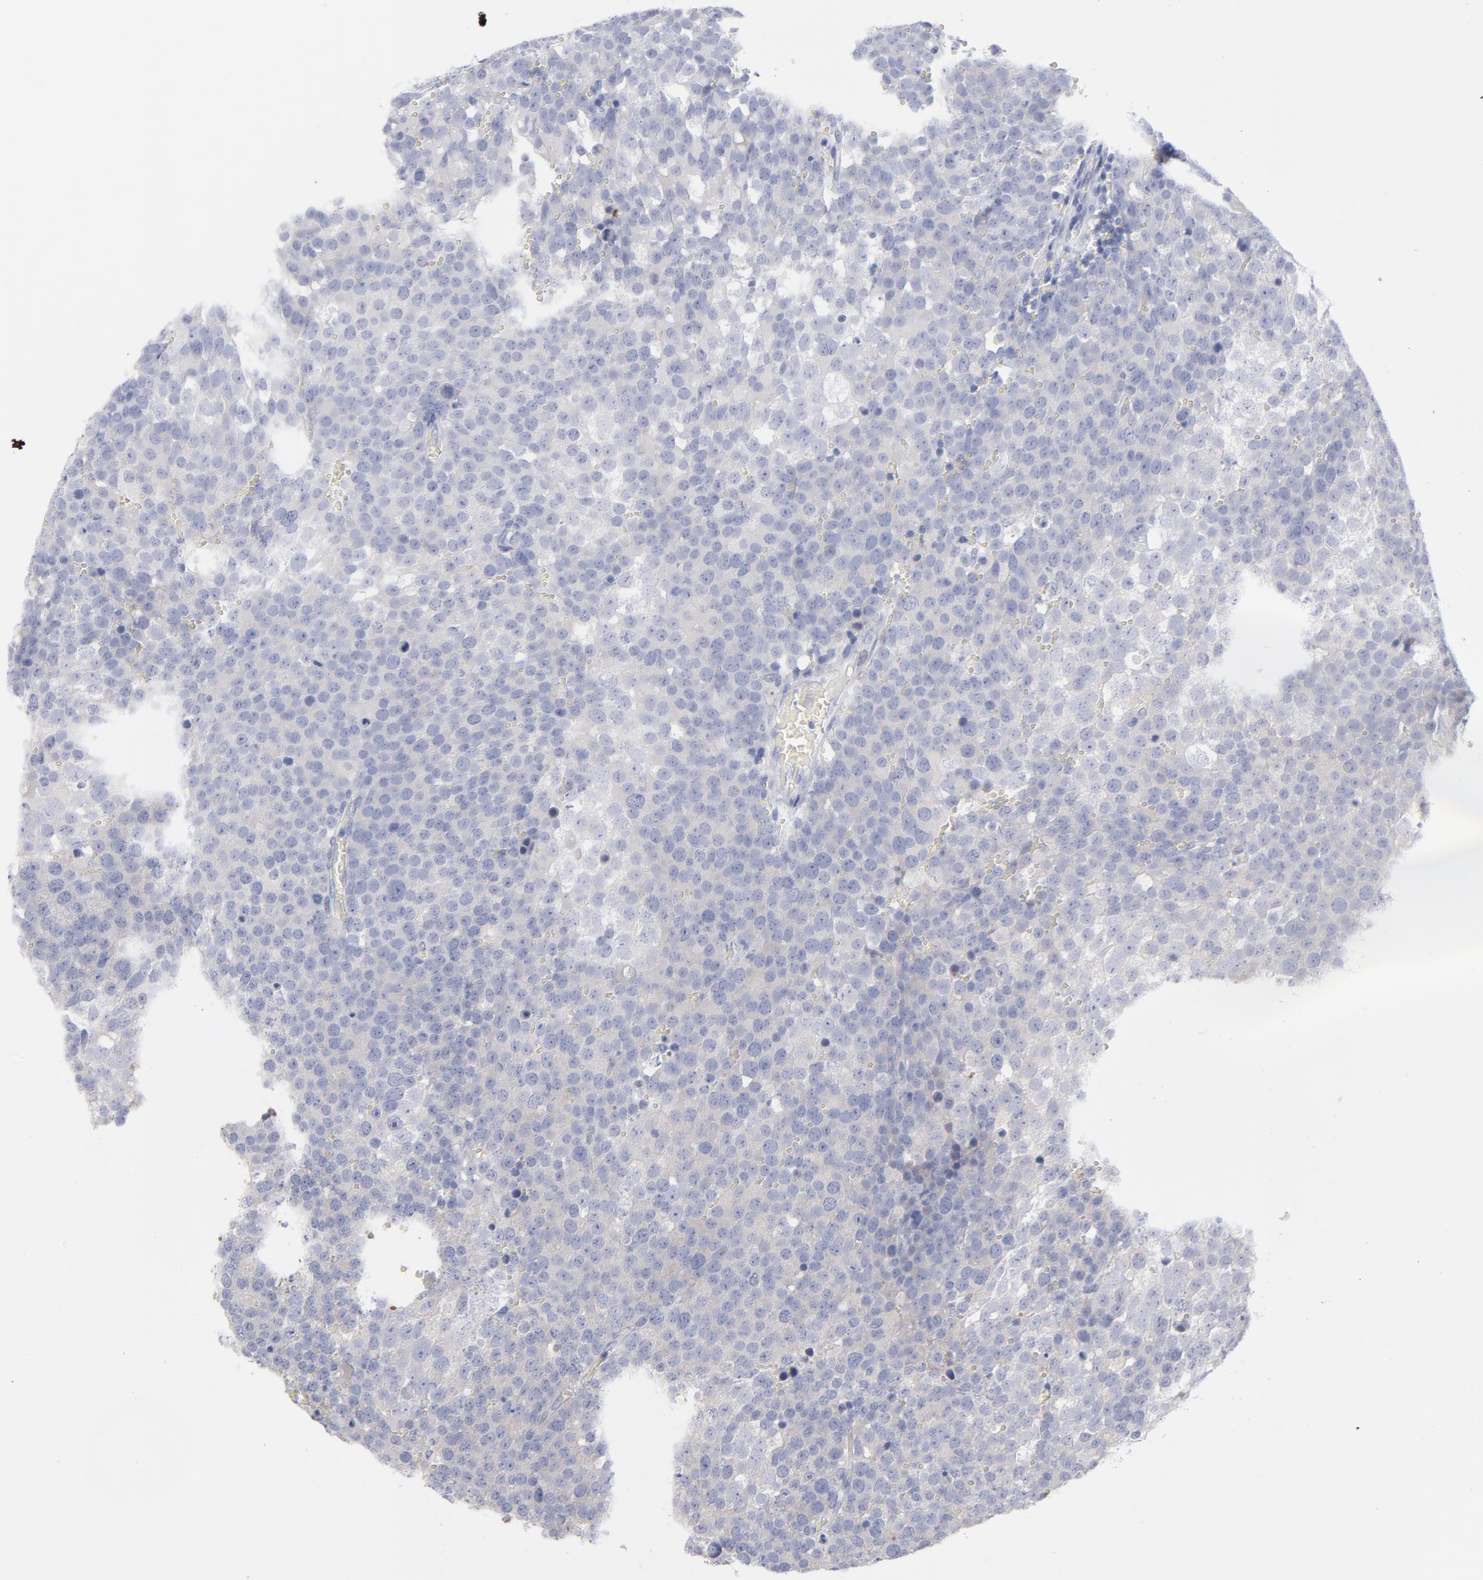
{"staining": {"intensity": "negative", "quantity": "none", "location": "none"}, "tissue": "testis cancer", "cell_type": "Tumor cells", "image_type": "cancer", "snomed": [{"axis": "morphology", "description": "Seminoma, NOS"}, {"axis": "topography", "description": "Testis"}], "caption": "There is no significant expression in tumor cells of seminoma (testis).", "gene": "RPS24", "patient": {"sex": "male", "age": 71}}